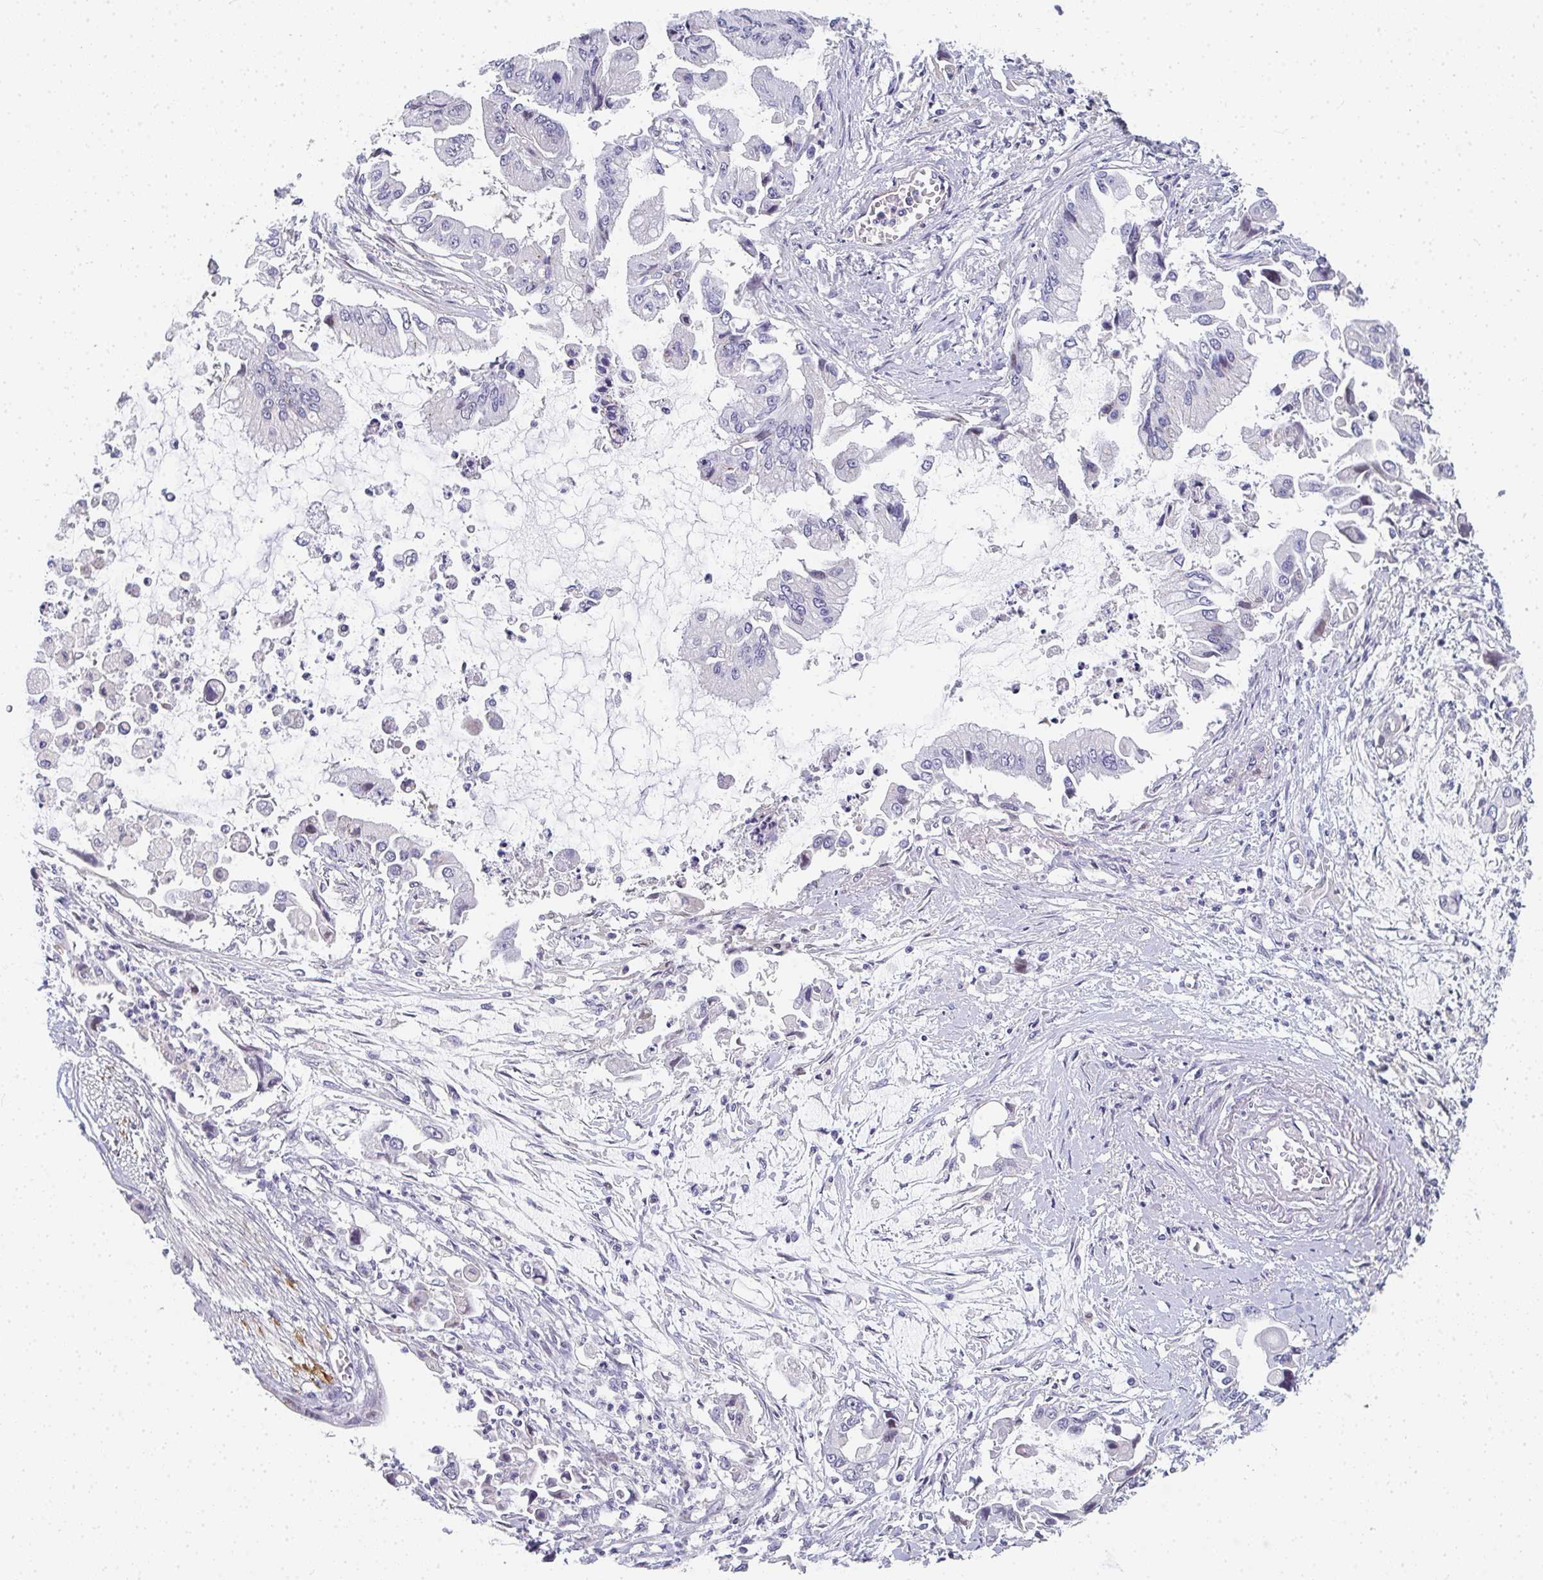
{"staining": {"intensity": "negative", "quantity": "none", "location": "none"}, "tissue": "pancreatic cancer", "cell_type": "Tumor cells", "image_type": "cancer", "snomed": [{"axis": "morphology", "description": "Adenocarcinoma, NOS"}, {"axis": "topography", "description": "Pancreas"}], "caption": "Immunohistochemistry of pancreatic cancer exhibits no positivity in tumor cells.", "gene": "ZIC3", "patient": {"sex": "male", "age": 84}}